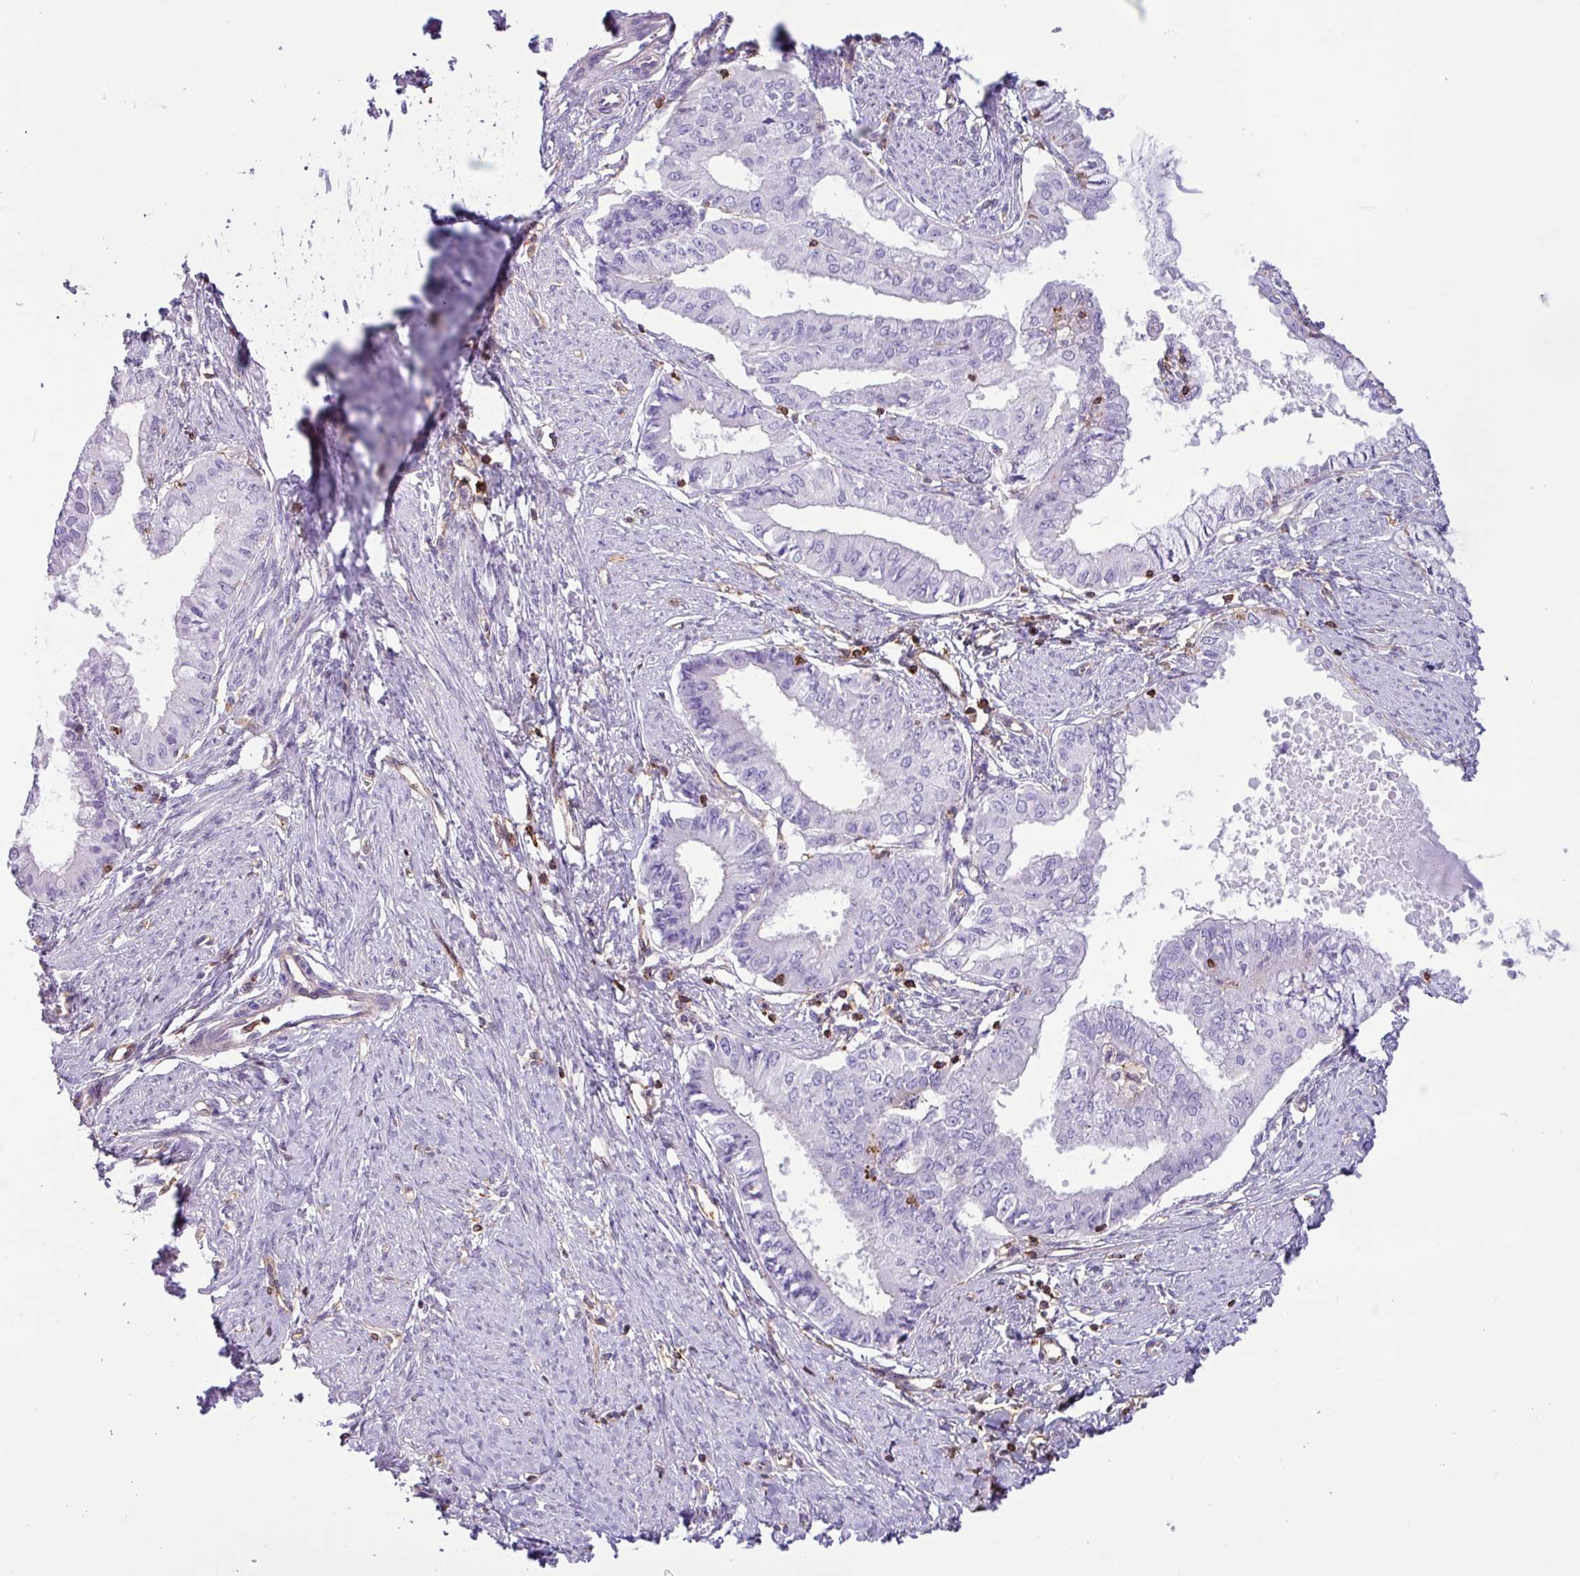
{"staining": {"intensity": "negative", "quantity": "none", "location": "none"}, "tissue": "endometrial cancer", "cell_type": "Tumor cells", "image_type": "cancer", "snomed": [{"axis": "morphology", "description": "Adenocarcinoma, NOS"}, {"axis": "topography", "description": "Endometrium"}], "caption": "This is an immunohistochemistry (IHC) image of human endometrial cancer. There is no expression in tumor cells.", "gene": "PPP1R18", "patient": {"sex": "female", "age": 76}}